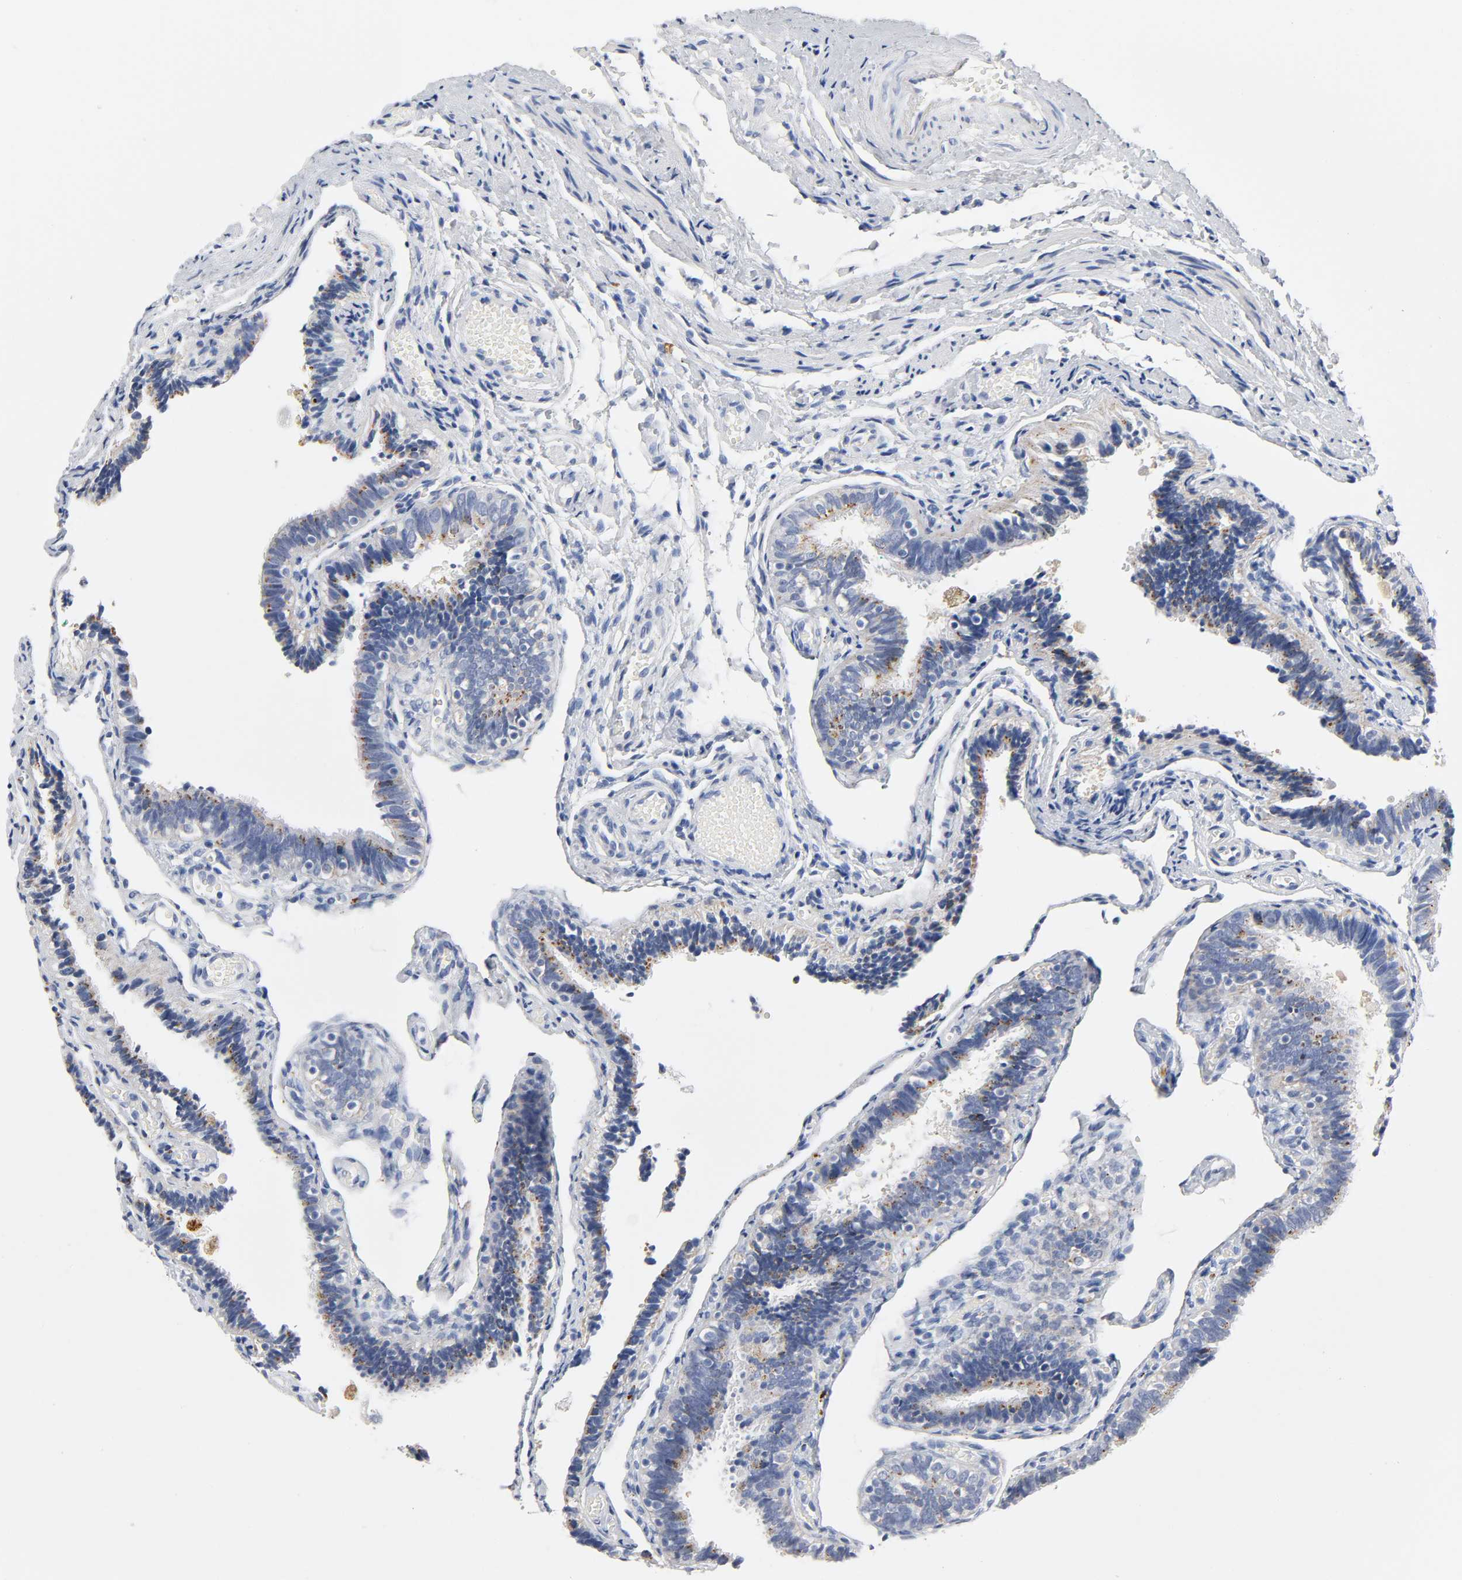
{"staining": {"intensity": "moderate", "quantity": "25%-75%", "location": "cytoplasmic/membranous"}, "tissue": "fallopian tube", "cell_type": "Glandular cells", "image_type": "normal", "snomed": [{"axis": "morphology", "description": "Normal tissue, NOS"}, {"axis": "topography", "description": "Fallopian tube"}], "caption": "Immunohistochemistry (IHC) (DAB (3,3'-diaminobenzidine)) staining of normal fallopian tube exhibits moderate cytoplasmic/membranous protein positivity in approximately 25%-75% of glandular cells.", "gene": "PLP1", "patient": {"sex": "female", "age": 46}}